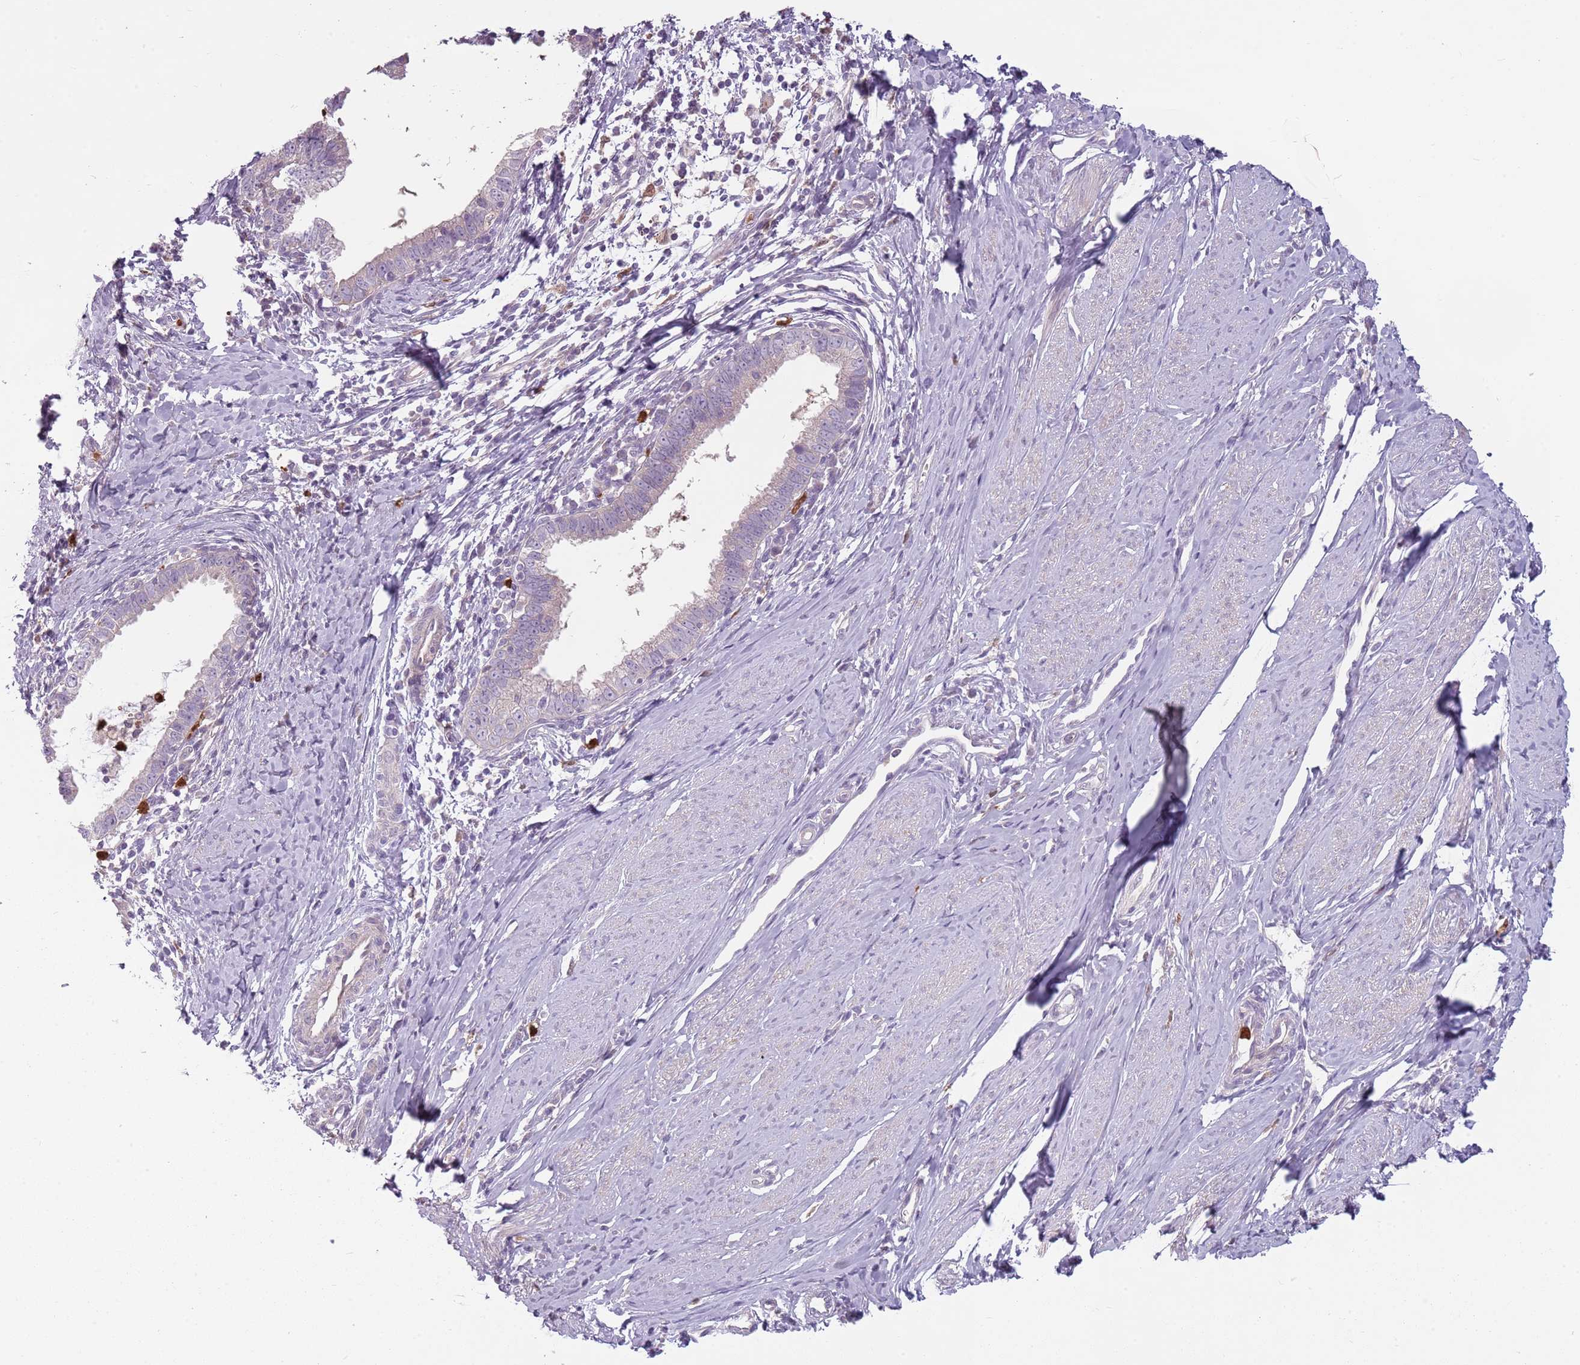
{"staining": {"intensity": "negative", "quantity": "none", "location": "none"}, "tissue": "cervical cancer", "cell_type": "Tumor cells", "image_type": "cancer", "snomed": [{"axis": "morphology", "description": "Adenocarcinoma, NOS"}, {"axis": "topography", "description": "Cervix"}], "caption": "A high-resolution micrograph shows immunohistochemistry (IHC) staining of cervical adenocarcinoma, which reveals no significant positivity in tumor cells.", "gene": "SPAG4", "patient": {"sex": "female", "age": 36}}